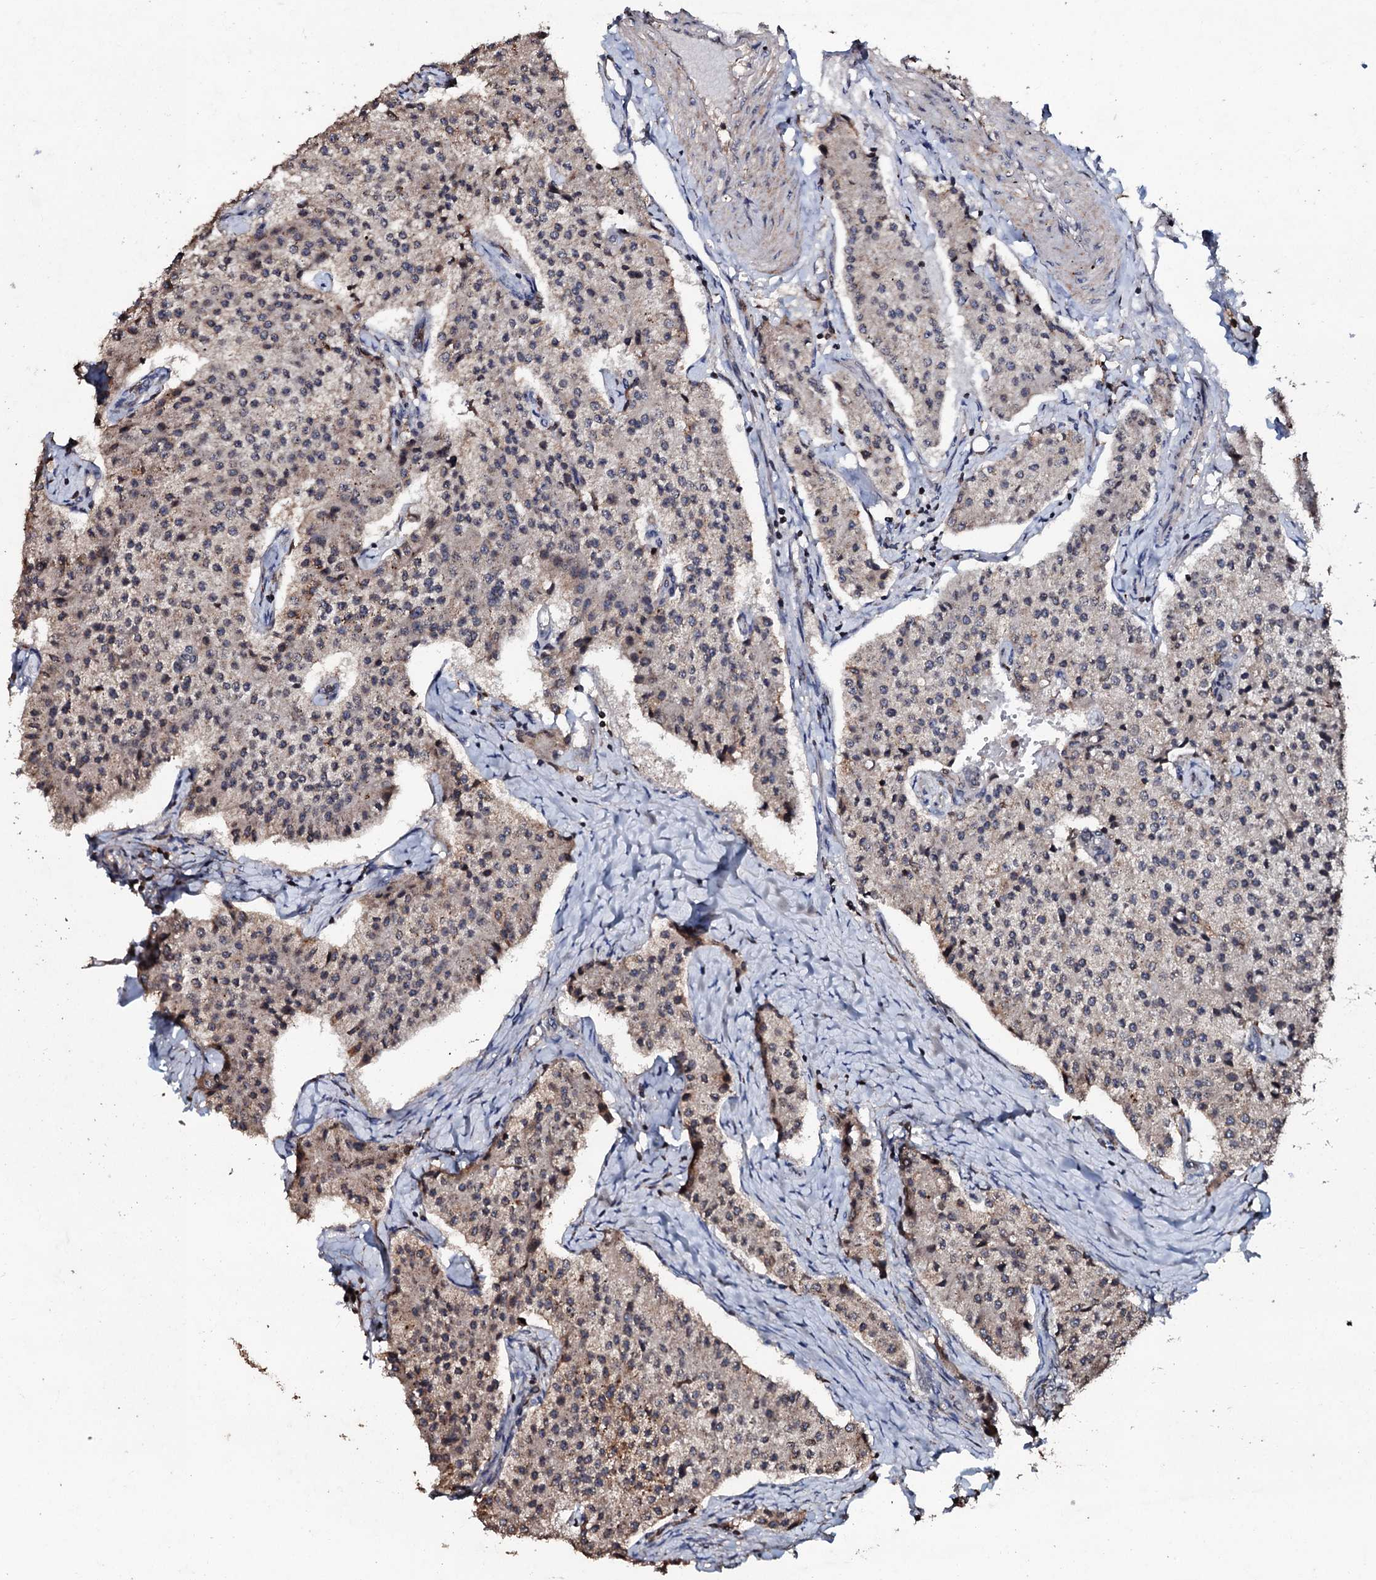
{"staining": {"intensity": "moderate", "quantity": ">75%", "location": "cytoplasmic/membranous"}, "tissue": "carcinoid", "cell_type": "Tumor cells", "image_type": "cancer", "snomed": [{"axis": "morphology", "description": "Carcinoid, malignant, NOS"}, {"axis": "topography", "description": "Colon"}], "caption": "This image exhibits IHC staining of carcinoid, with medium moderate cytoplasmic/membranous positivity in about >75% of tumor cells.", "gene": "SDHAF2", "patient": {"sex": "female", "age": 52}}